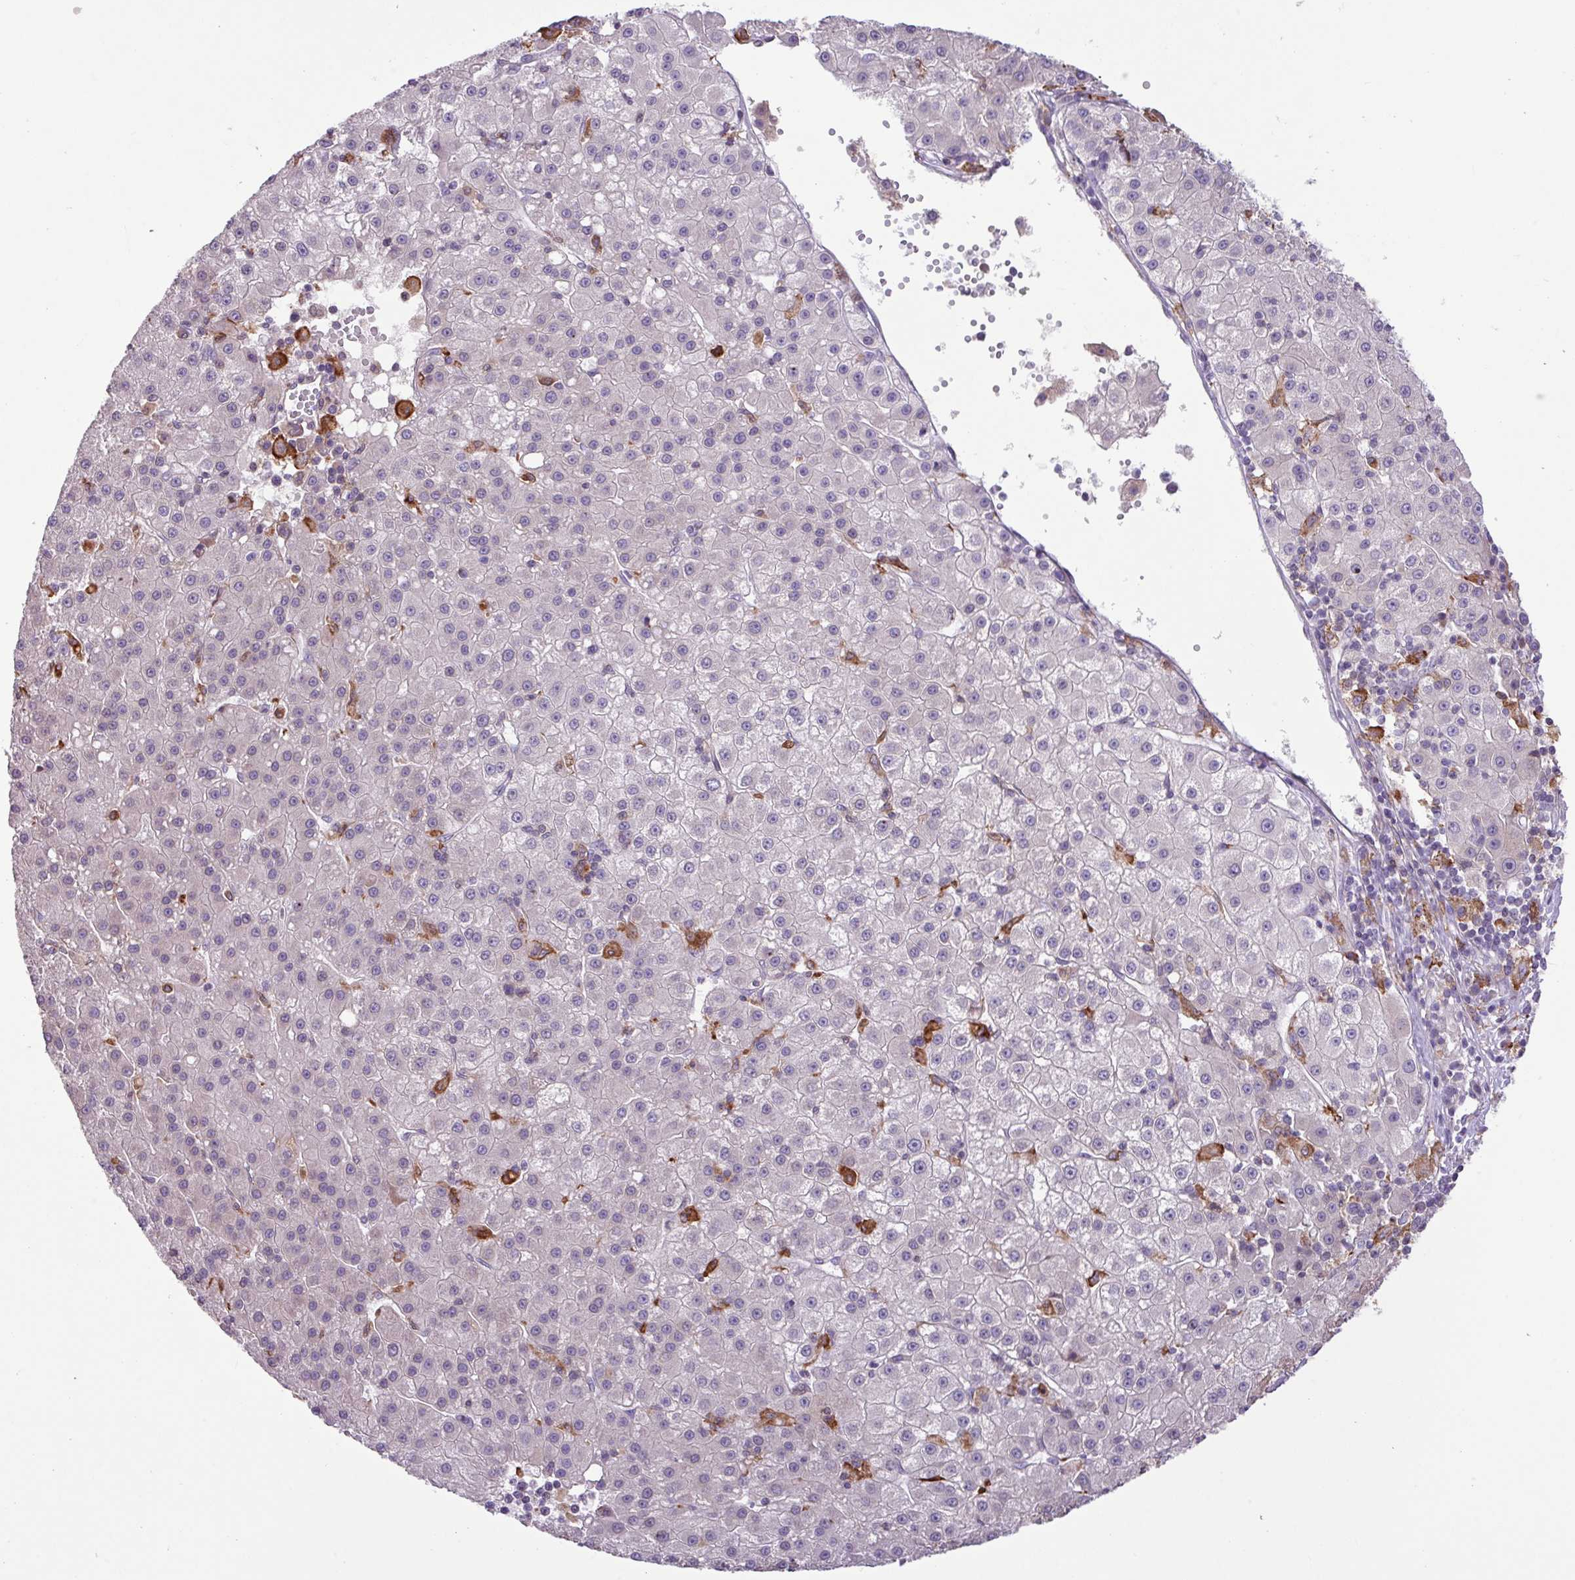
{"staining": {"intensity": "negative", "quantity": "none", "location": "none"}, "tissue": "liver cancer", "cell_type": "Tumor cells", "image_type": "cancer", "snomed": [{"axis": "morphology", "description": "Carcinoma, Hepatocellular, NOS"}, {"axis": "topography", "description": "Liver"}], "caption": "A micrograph of liver hepatocellular carcinoma stained for a protein demonstrates no brown staining in tumor cells. (Immunohistochemistry (ihc), brightfield microscopy, high magnification).", "gene": "ARHGEF25", "patient": {"sex": "male", "age": 76}}